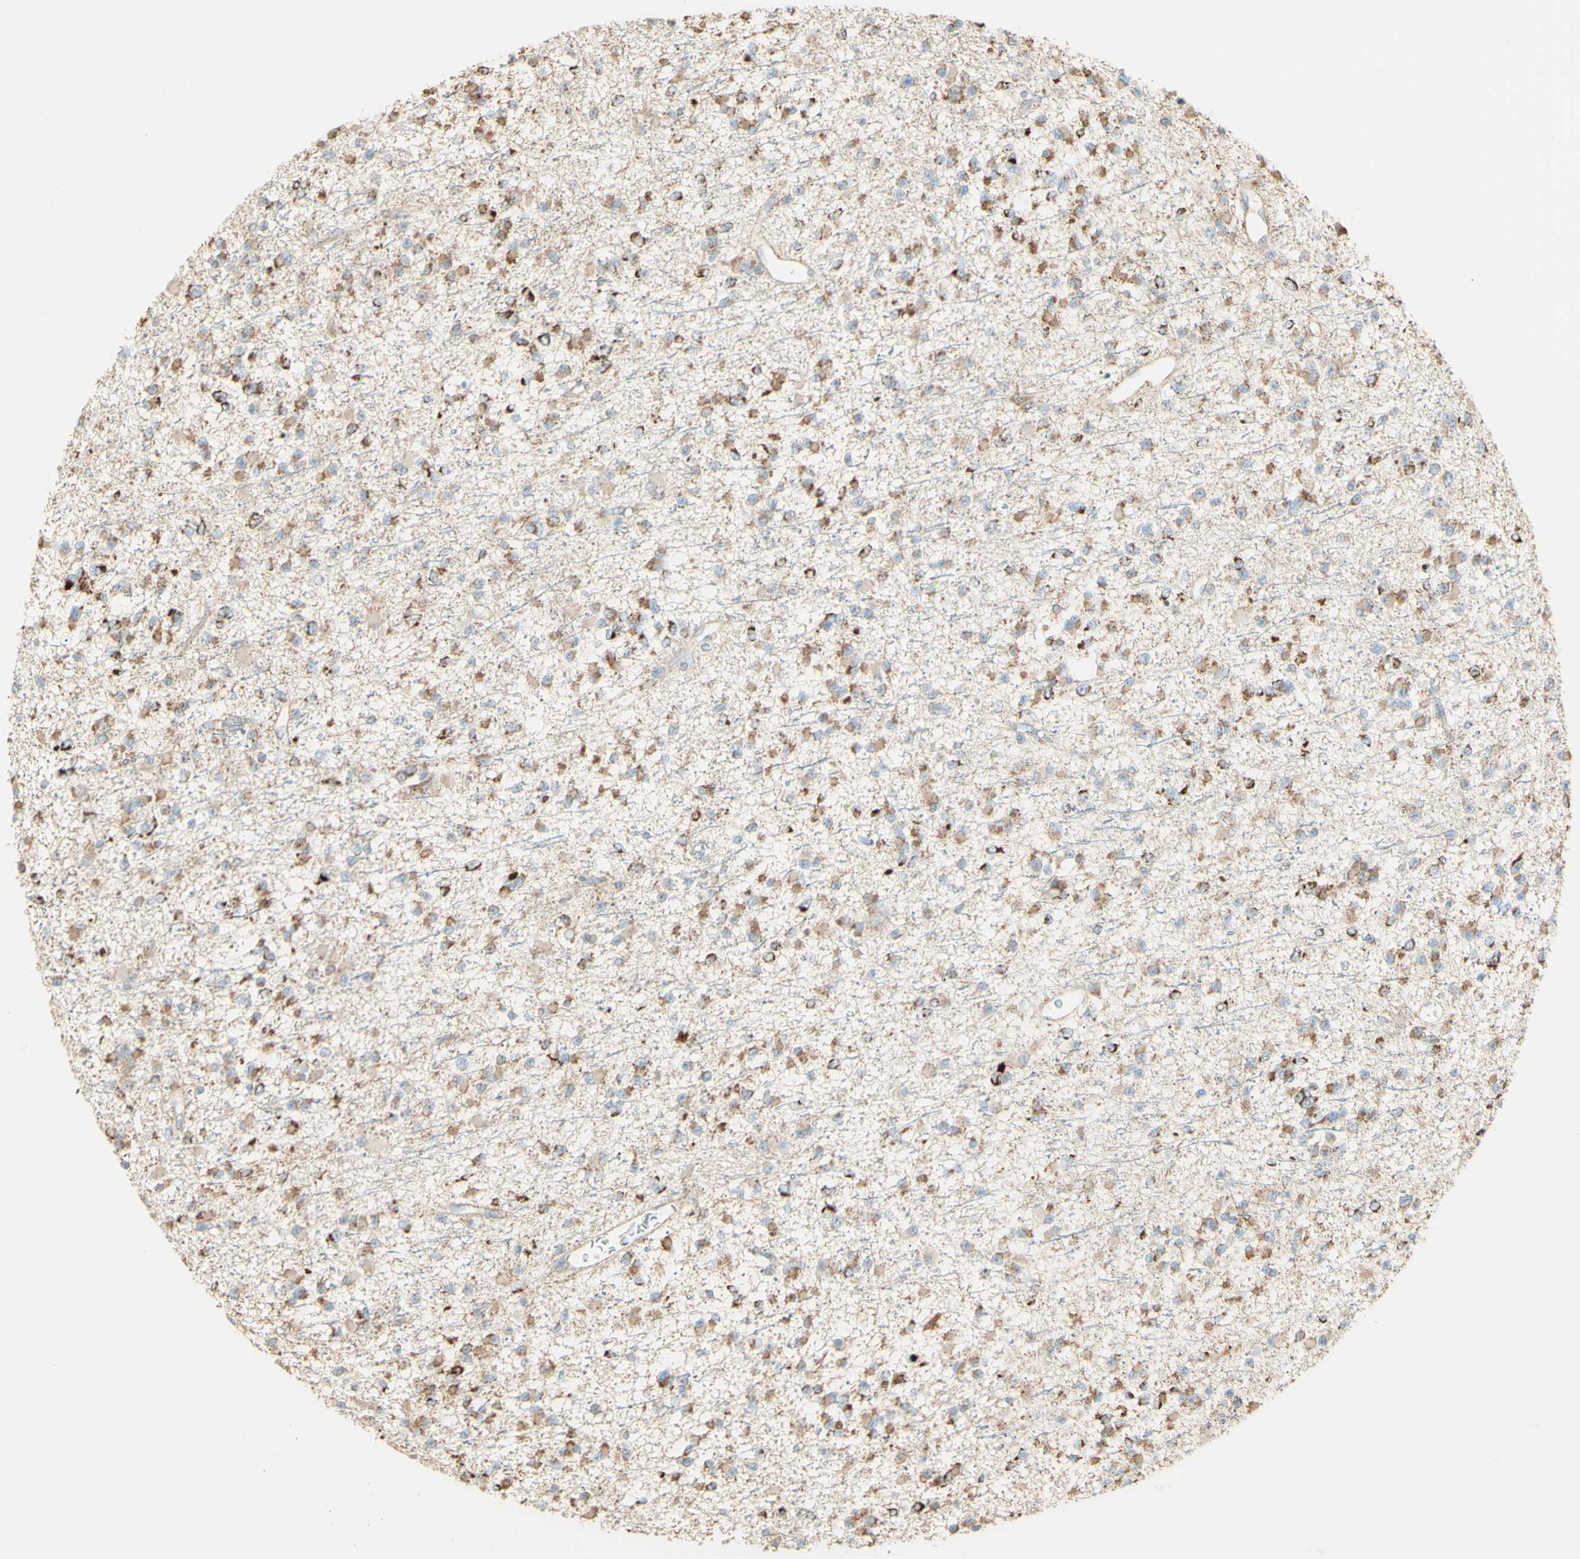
{"staining": {"intensity": "weak", "quantity": ">75%", "location": "cytoplasmic/membranous"}, "tissue": "glioma", "cell_type": "Tumor cells", "image_type": "cancer", "snomed": [{"axis": "morphology", "description": "Glioma, malignant, Low grade"}, {"axis": "topography", "description": "Brain"}], "caption": "The immunohistochemical stain highlights weak cytoplasmic/membranous positivity in tumor cells of glioma tissue.", "gene": "LETM1", "patient": {"sex": "female", "age": 22}}